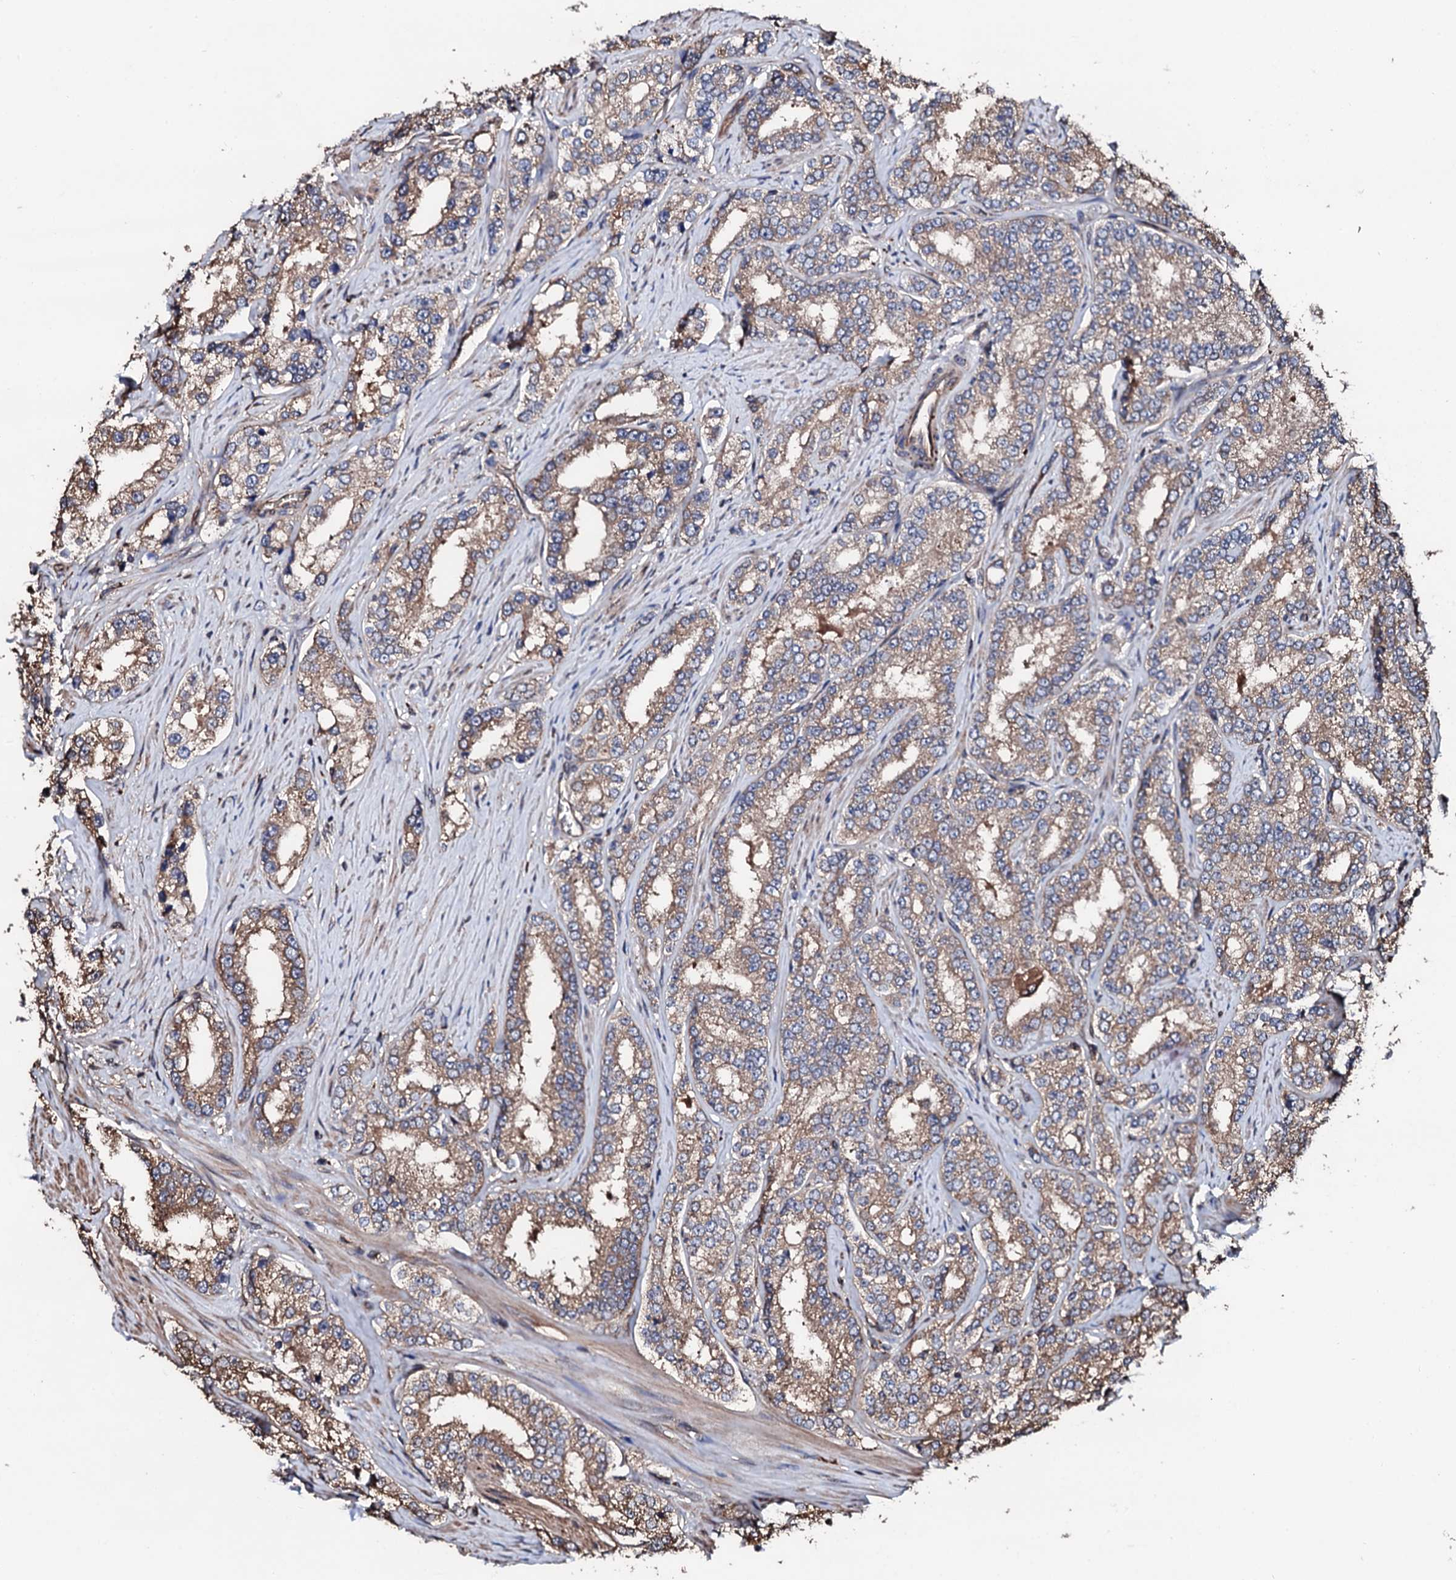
{"staining": {"intensity": "moderate", "quantity": ">75%", "location": "cytoplasmic/membranous"}, "tissue": "prostate cancer", "cell_type": "Tumor cells", "image_type": "cancer", "snomed": [{"axis": "morphology", "description": "Normal tissue, NOS"}, {"axis": "morphology", "description": "Adenocarcinoma, High grade"}, {"axis": "topography", "description": "Prostate"}], "caption": "Immunohistochemical staining of human prostate adenocarcinoma (high-grade) shows medium levels of moderate cytoplasmic/membranous protein positivity in about >75% of tumor cells. The protein is stained brown, and the nuclei are stained in blue (DAB IHC with brightfield microscopy, high magnification).", "gene": "CKAP5", "patient": {"sex": "male", "age": 83}}